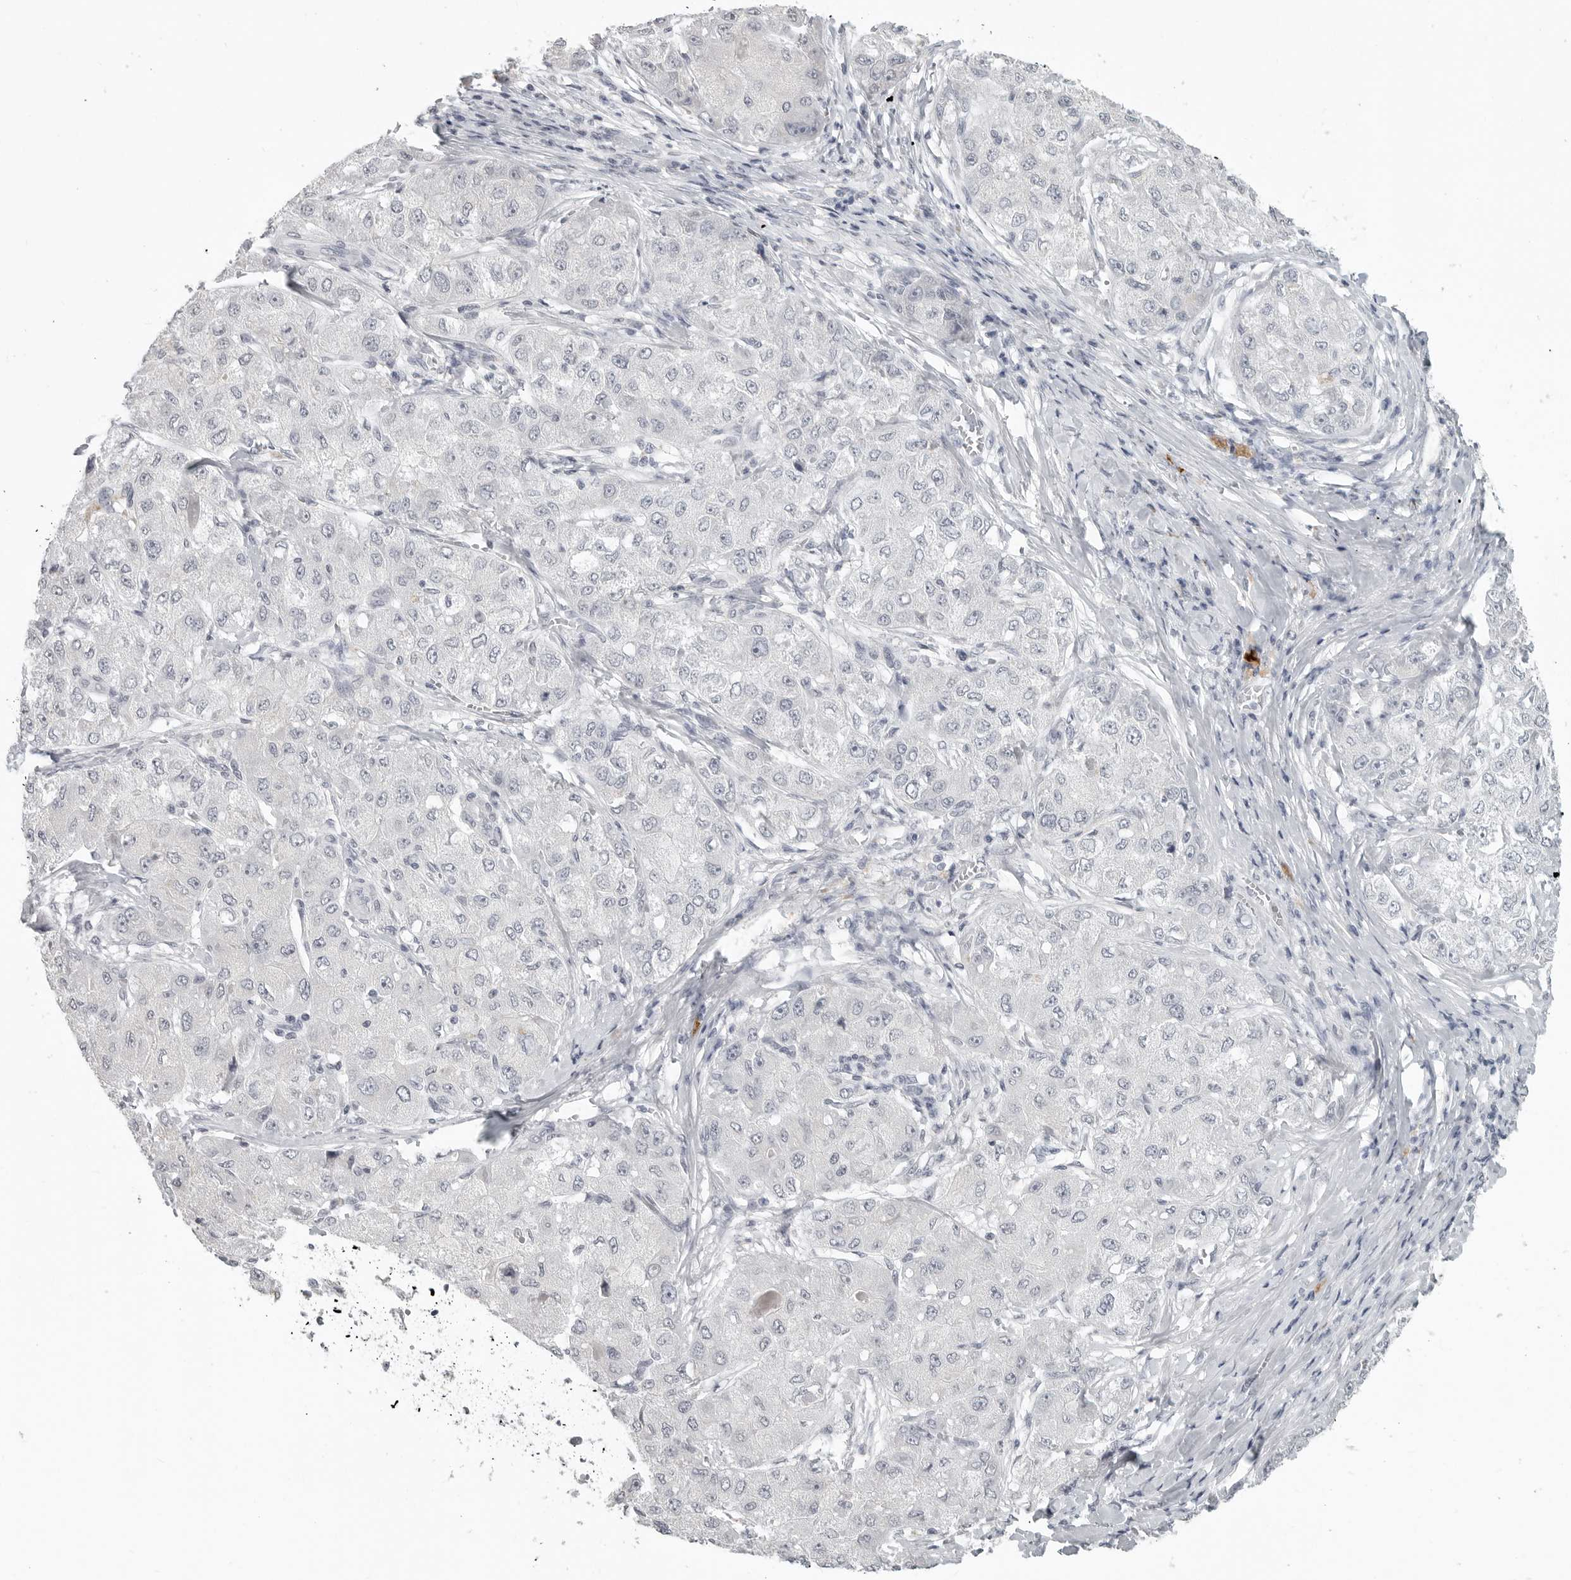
{"staining": {"intensity": "negative", "quantity": "none", "location": "none"}, "tissue": "liver cancer", "cell_type": "Tumor cells", "image_type": "cancer", "snomed": [{"axis": "morphology", "description": "Carcinoma, Hepatocellular, NOS"}, {"axis": "topography", "description": "Liver"}], "caption": "This histopathology image is of liver cancer stained with immunohistochemistry (IHC) to label a protein in brown with the nuclei are counter-stained blue. There is no positivity in tumor cells.", "gene": "BPIFA1", "patient": {"sex": "male", "age": 80}}